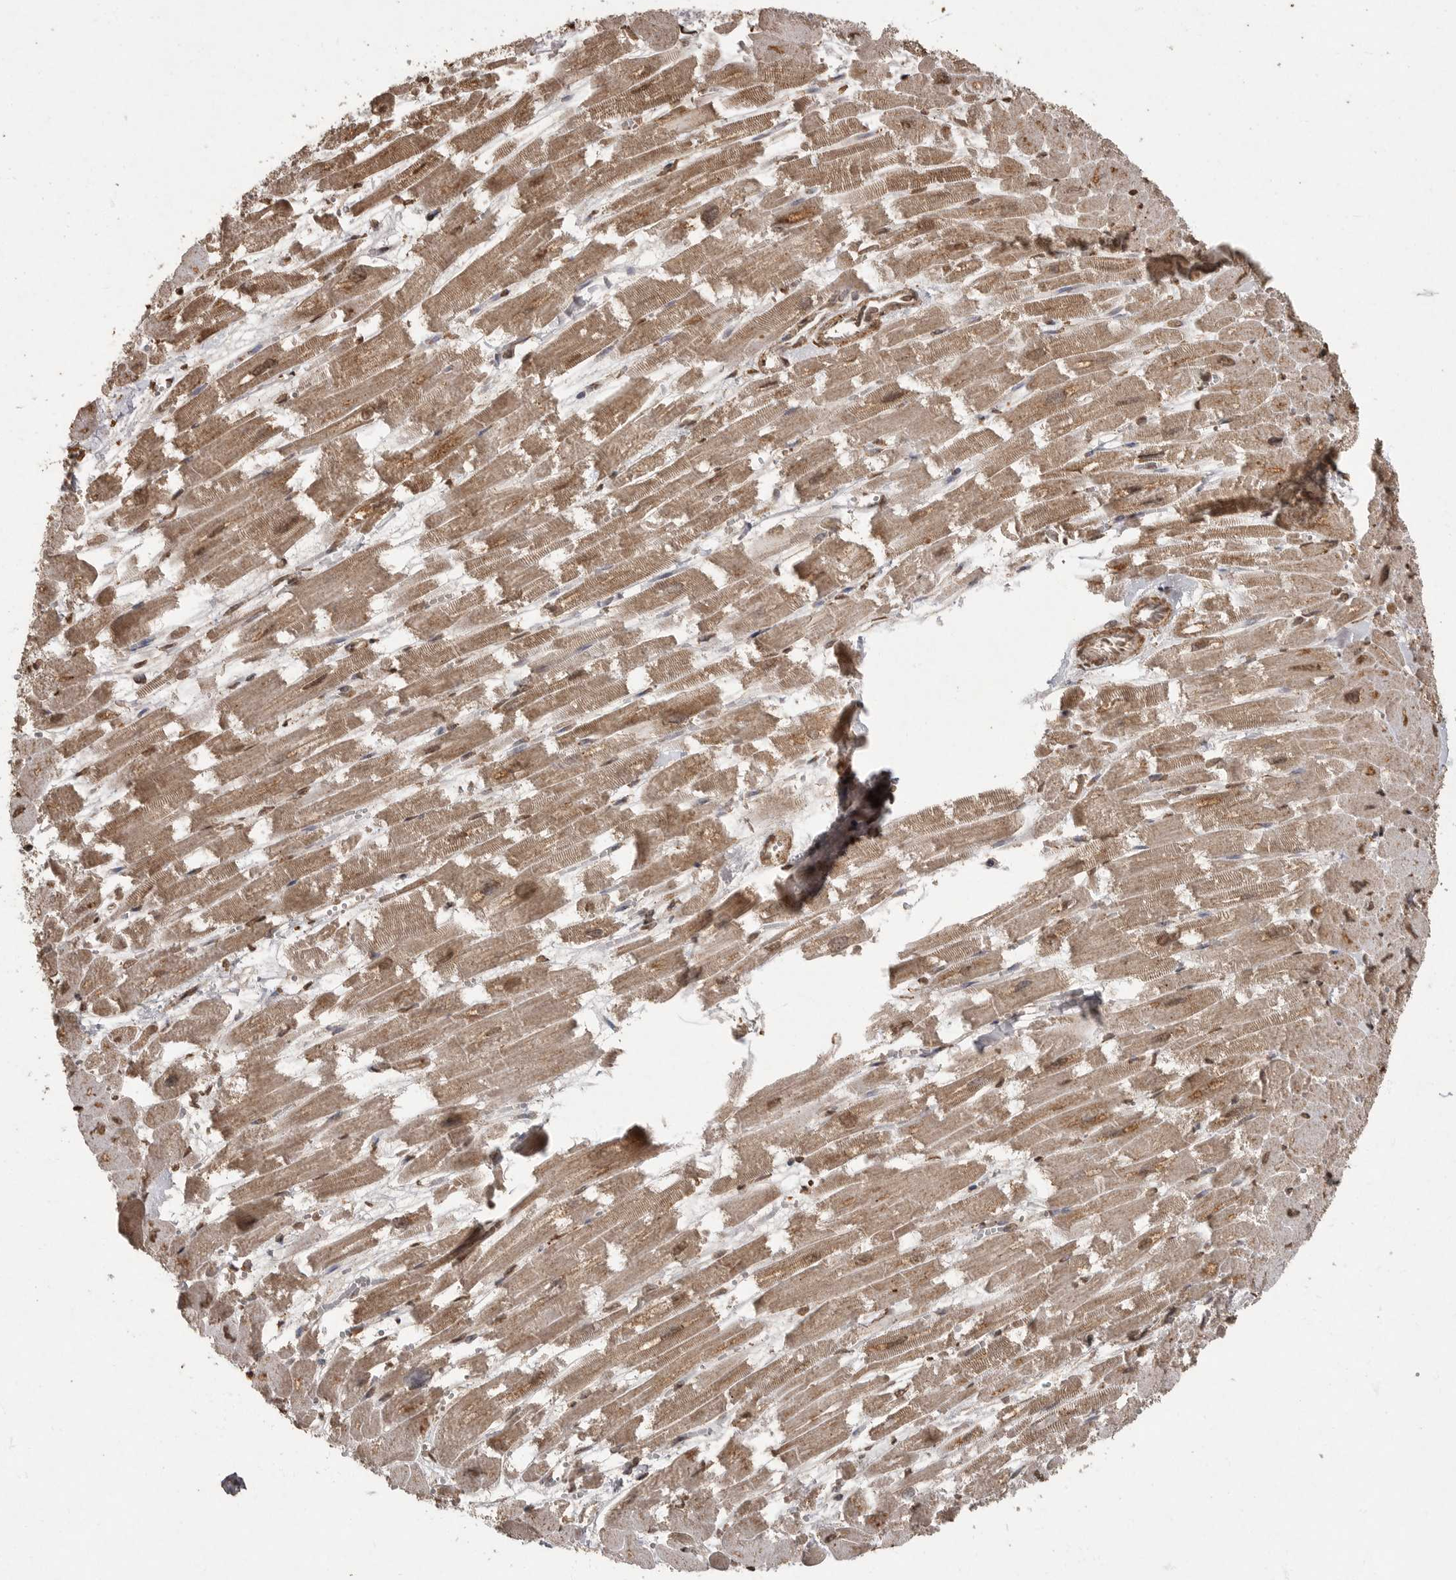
{"staining": {"intensity": "moderate", "quantity": ">75%", "location": "cytoplasmic/membranous"}, "tissue": "heart muscle", "cell_type": "Cardiomyocytes", "image_type": "normal", "snomed": [{"axis": "morphology", "description": "Normal tissue, NOS"}, {"axis": "topography", "description": "Heart"}], "caption": "About >75% of cardiomyocytes in normal heart muscle display moderate cytoplasmic/membranous protein expression as visualized by brown immunohistochemical staining.", "gene": "MAFG", "patient": {"sex": "male", "age": 54}}